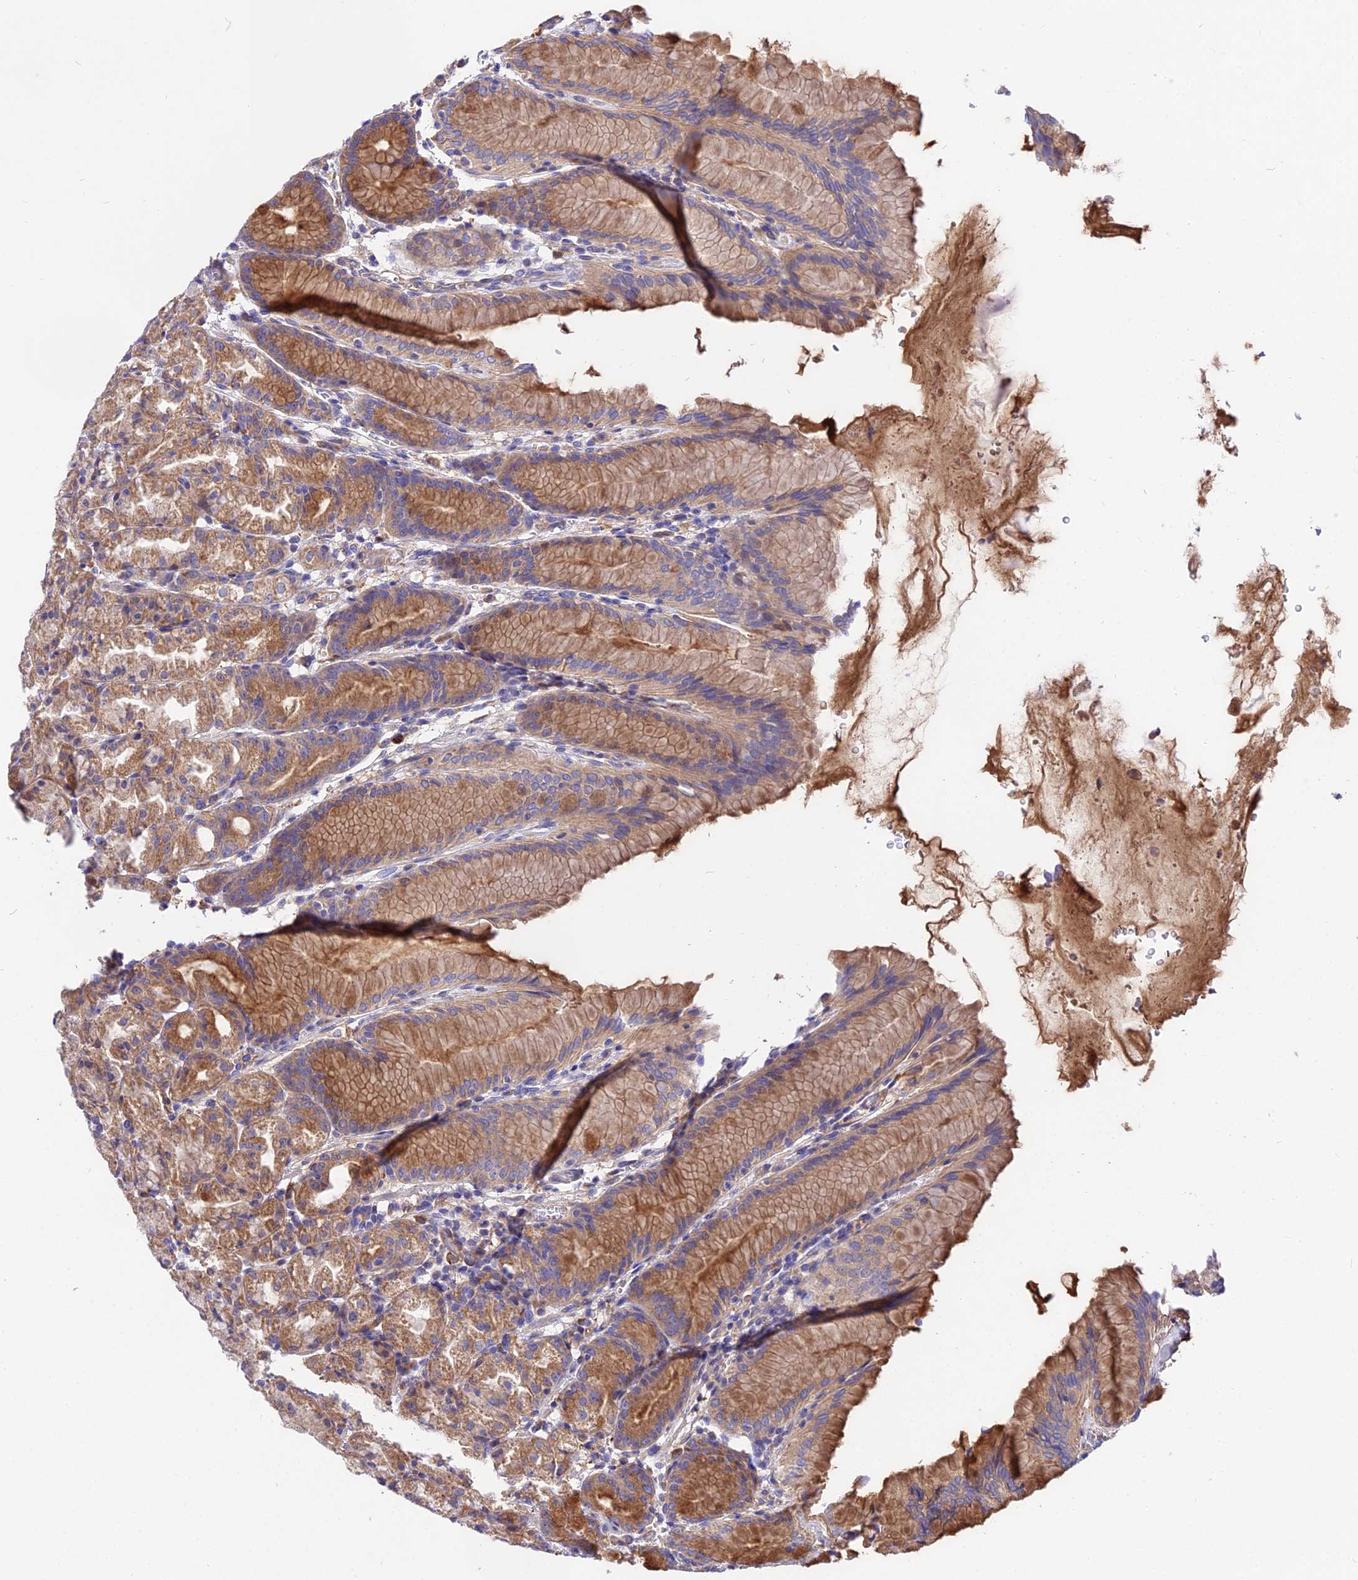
{"staining": {"intensity": "strong", "quantity": "25%-75%", "location": "cytoplasmic/membranous"}, "tissue": "stomach", "cell_type": "Glandular cells", "image_type": "normal", "snomed": [{"axis": "morphology", "description": "Normal tissue, NOS"}, {"axis": "topography", "description": "Stomach, upper"}], "caption": "Immunohistochemical staining of unremarkable human stomach reveals 25%-75% levels of strong cytoplasmic/membranous protein expression in about 25%-75% of glandular cells. The staining is performed using DAB (3,3'-diaminobenzidine) brown chromogen to label protein expression. The nuclei are counter-stained blue using hematoxylin.", "gene": "CDC37L1", "patient": {"sex": "male", "age": 48}}